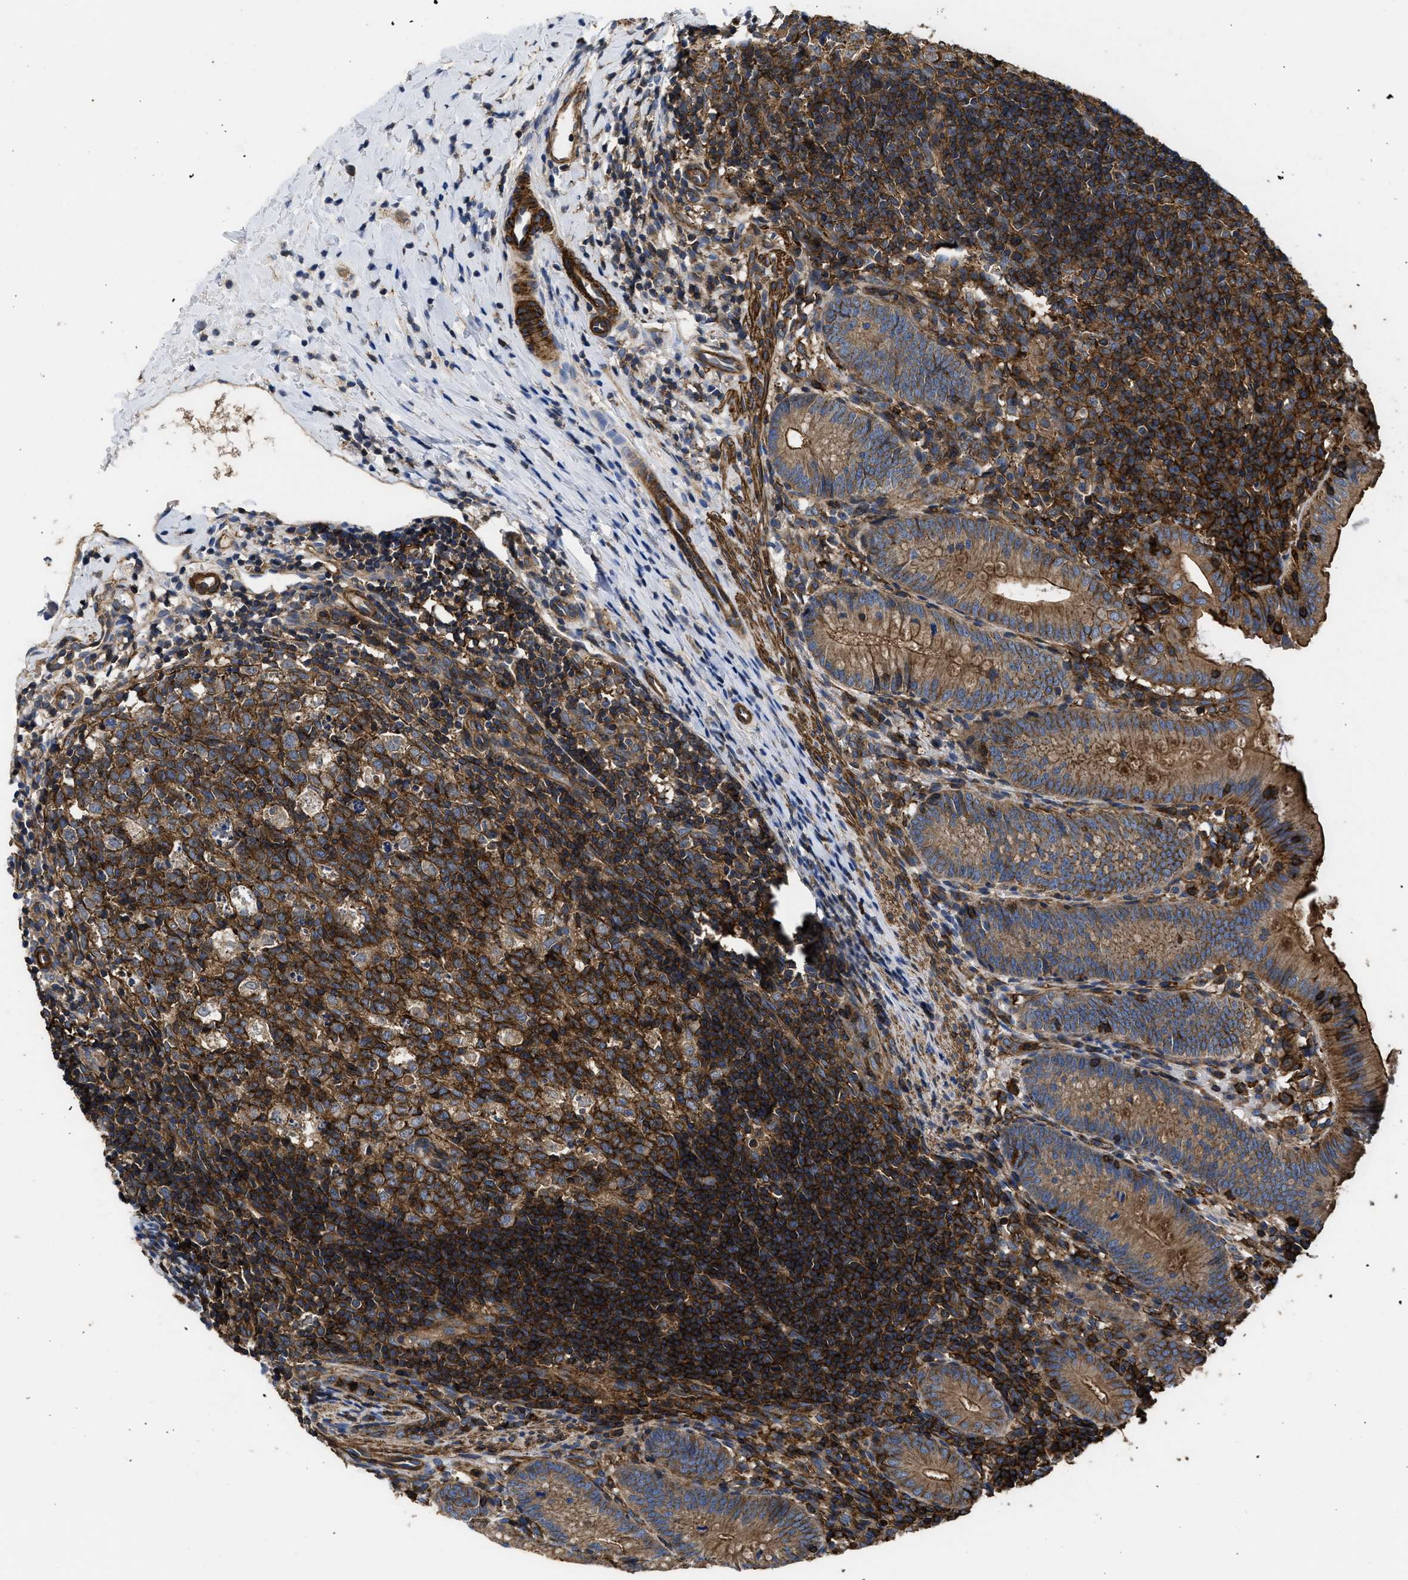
{"staining": {"intensity": "strong", "quantity": ">75%", "location": "cytoplasmic/membranous"}, "tissue": "appendix", "cell_type": "Glandular cells", "image_type": "normal", "snomed": [{"axis": "morphology", "description": "Normal tissue, NOS"}, {"axis": "topography", "description": "Appendix"}], "caption": "IHC (DAB) staining of benign appendix displays strong cytoplasmic/membranous protein expression in about >75% of glandular cells.", "gene": "SCUBE2", "patient": {"sex": "male", "age": 1}}